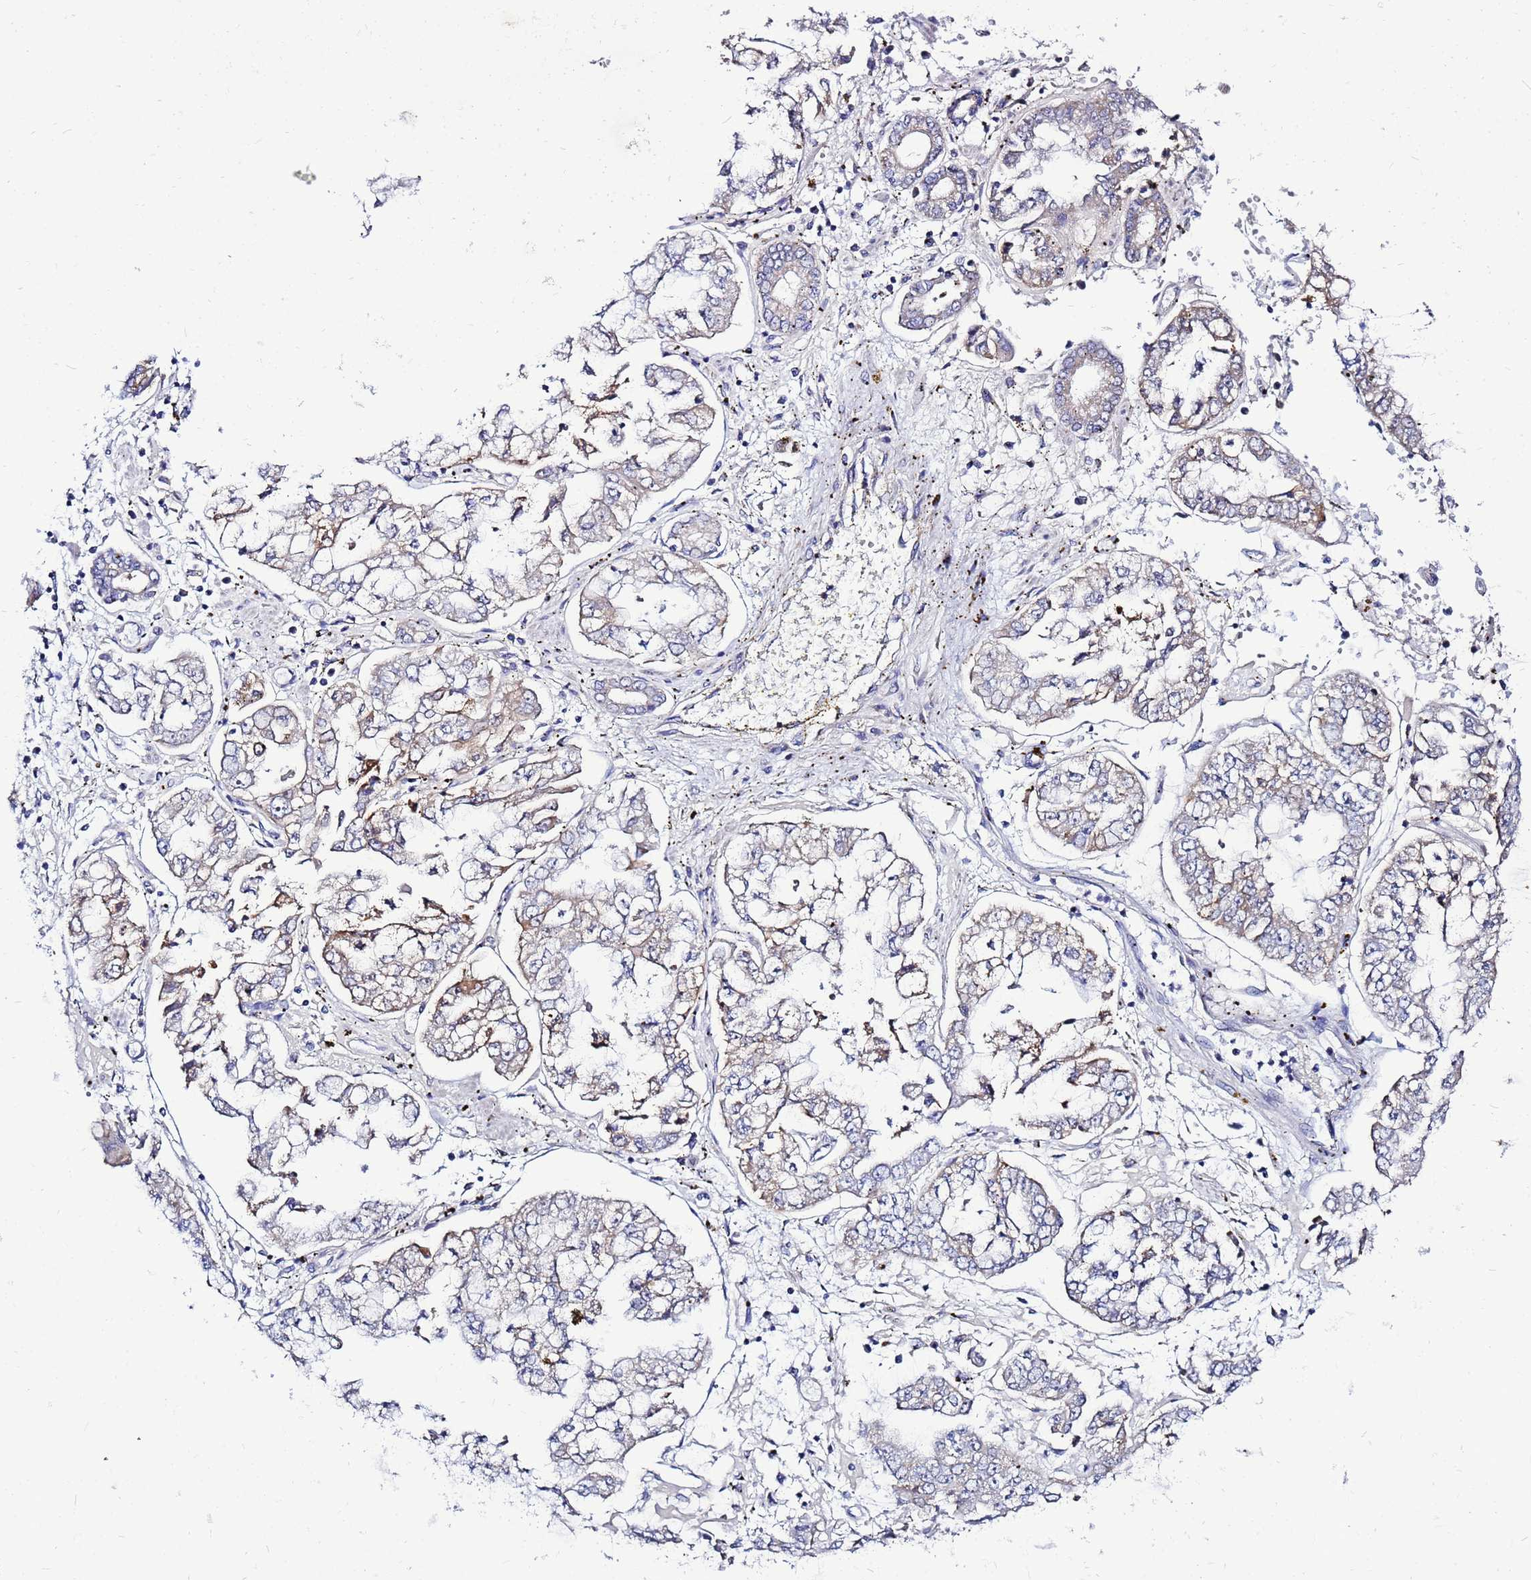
{"staining": {"intensity": "weak", "quantity": "<25%", "location": "cytoplasmic/membranous"}, "tissue": "stomach cancer", "cell_type": "Tumor cells", "image_type": "cancer", "snomed": [{"axis": "morphology", "description": "Adenocarcinoma, NOS"}, {"axis": "topography", "description": "Stomach"}], "caption": "The immunohistochemistry photomicrograph has no significant expression in tumor cells of stomach adenocarcinoma tissue.", "gene": "FAHD2A", "patient": {"sex": "male", "age": 76}}